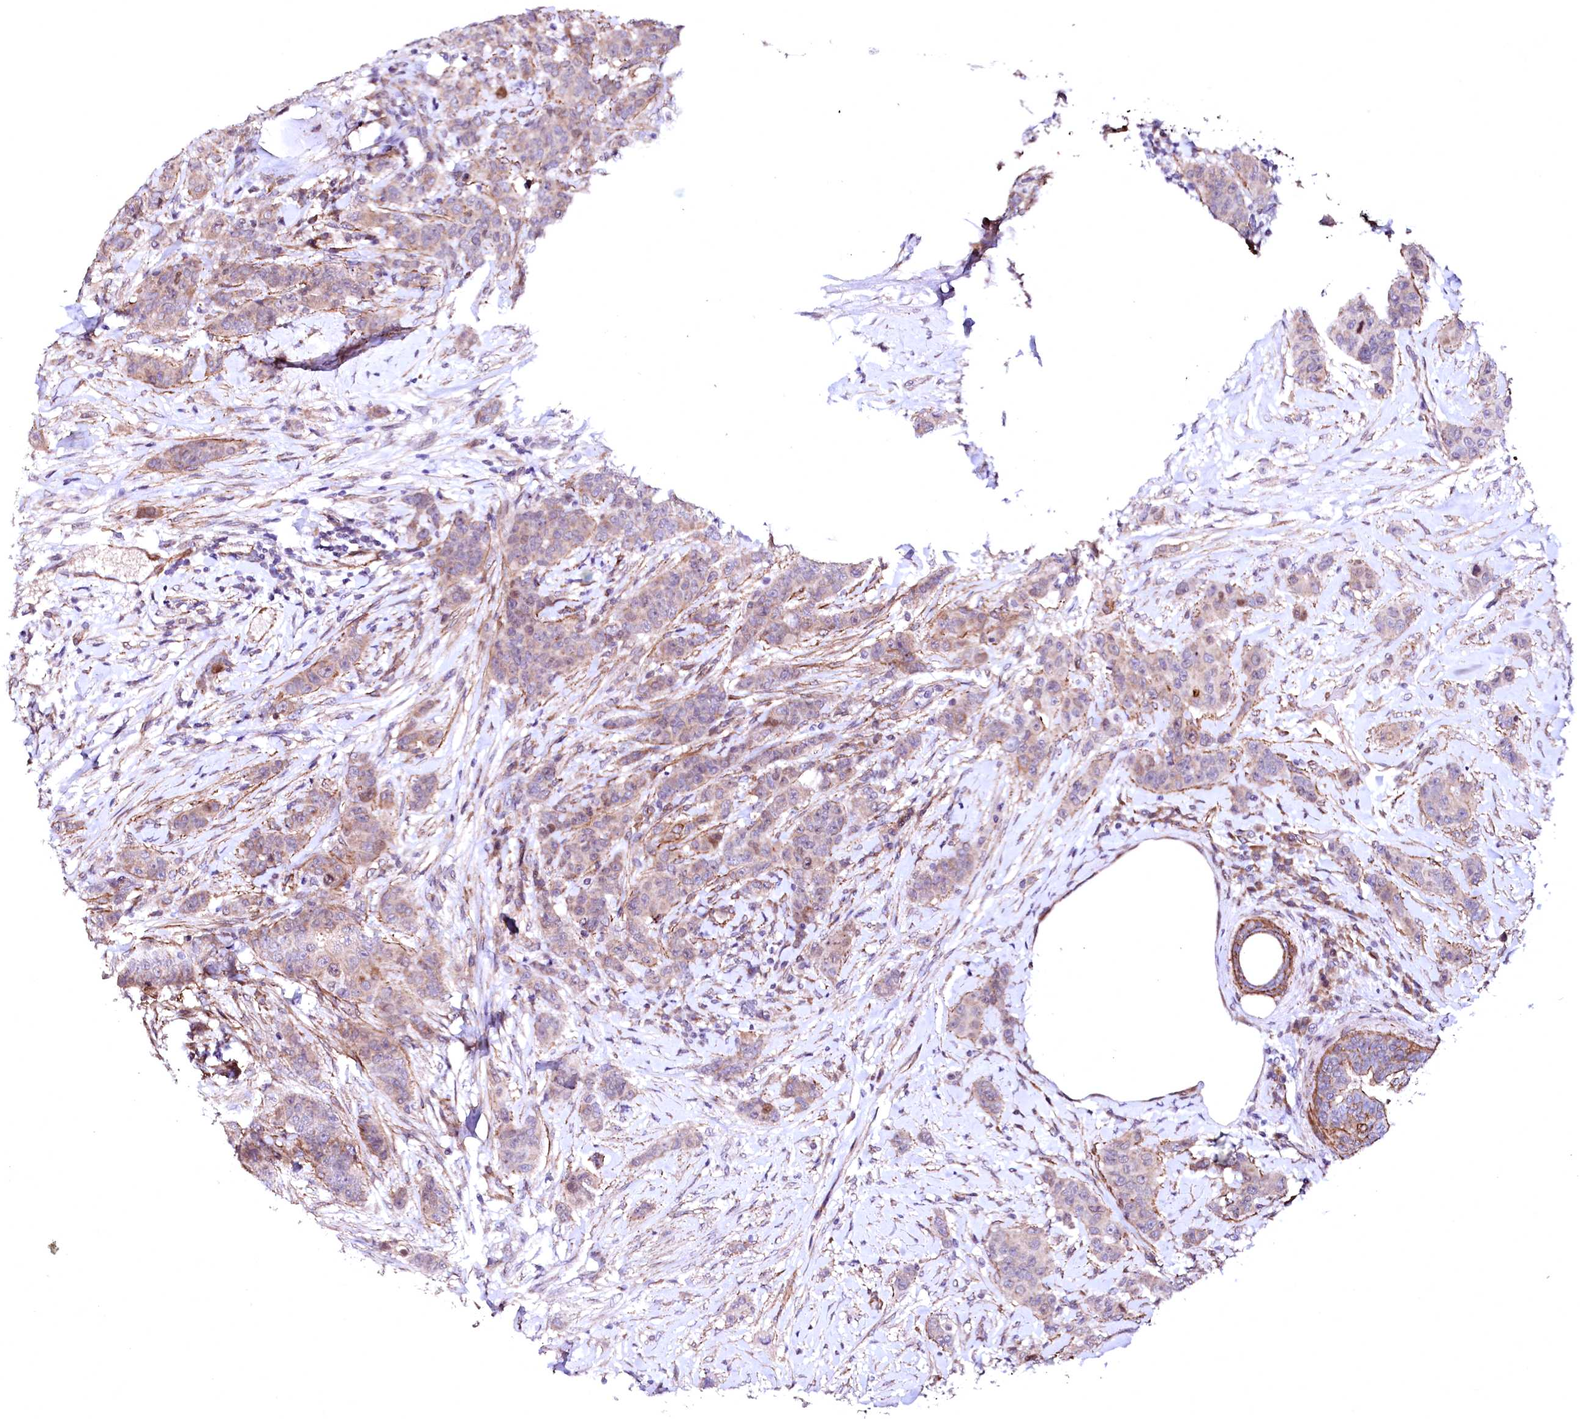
{"staining": {"intensity": "weak", "quantity": "25%-75%", "location": "cytoplasmic/membranous"}, "tissue": "breast cancer", "cell_type": "Tumor cells", "image_type": "cancer", "snomed": [{"axis": "morphology", "description": "Duct carcinoma"}, {"axis": "topography", "description": "Breast"}], "caption": "IHC micrograph of neoplastic tissue: human breast cancer (intraductal carcinoma) stained using immunohistochemistry displays low levels of weak protein expression localized specifically in the cytoplasmic/membranous of tumor cells, appearing as a cytoplasmic/membranous brown color.", "gene": "GPR176", "patient": {"sex": "female", "age": 40}}